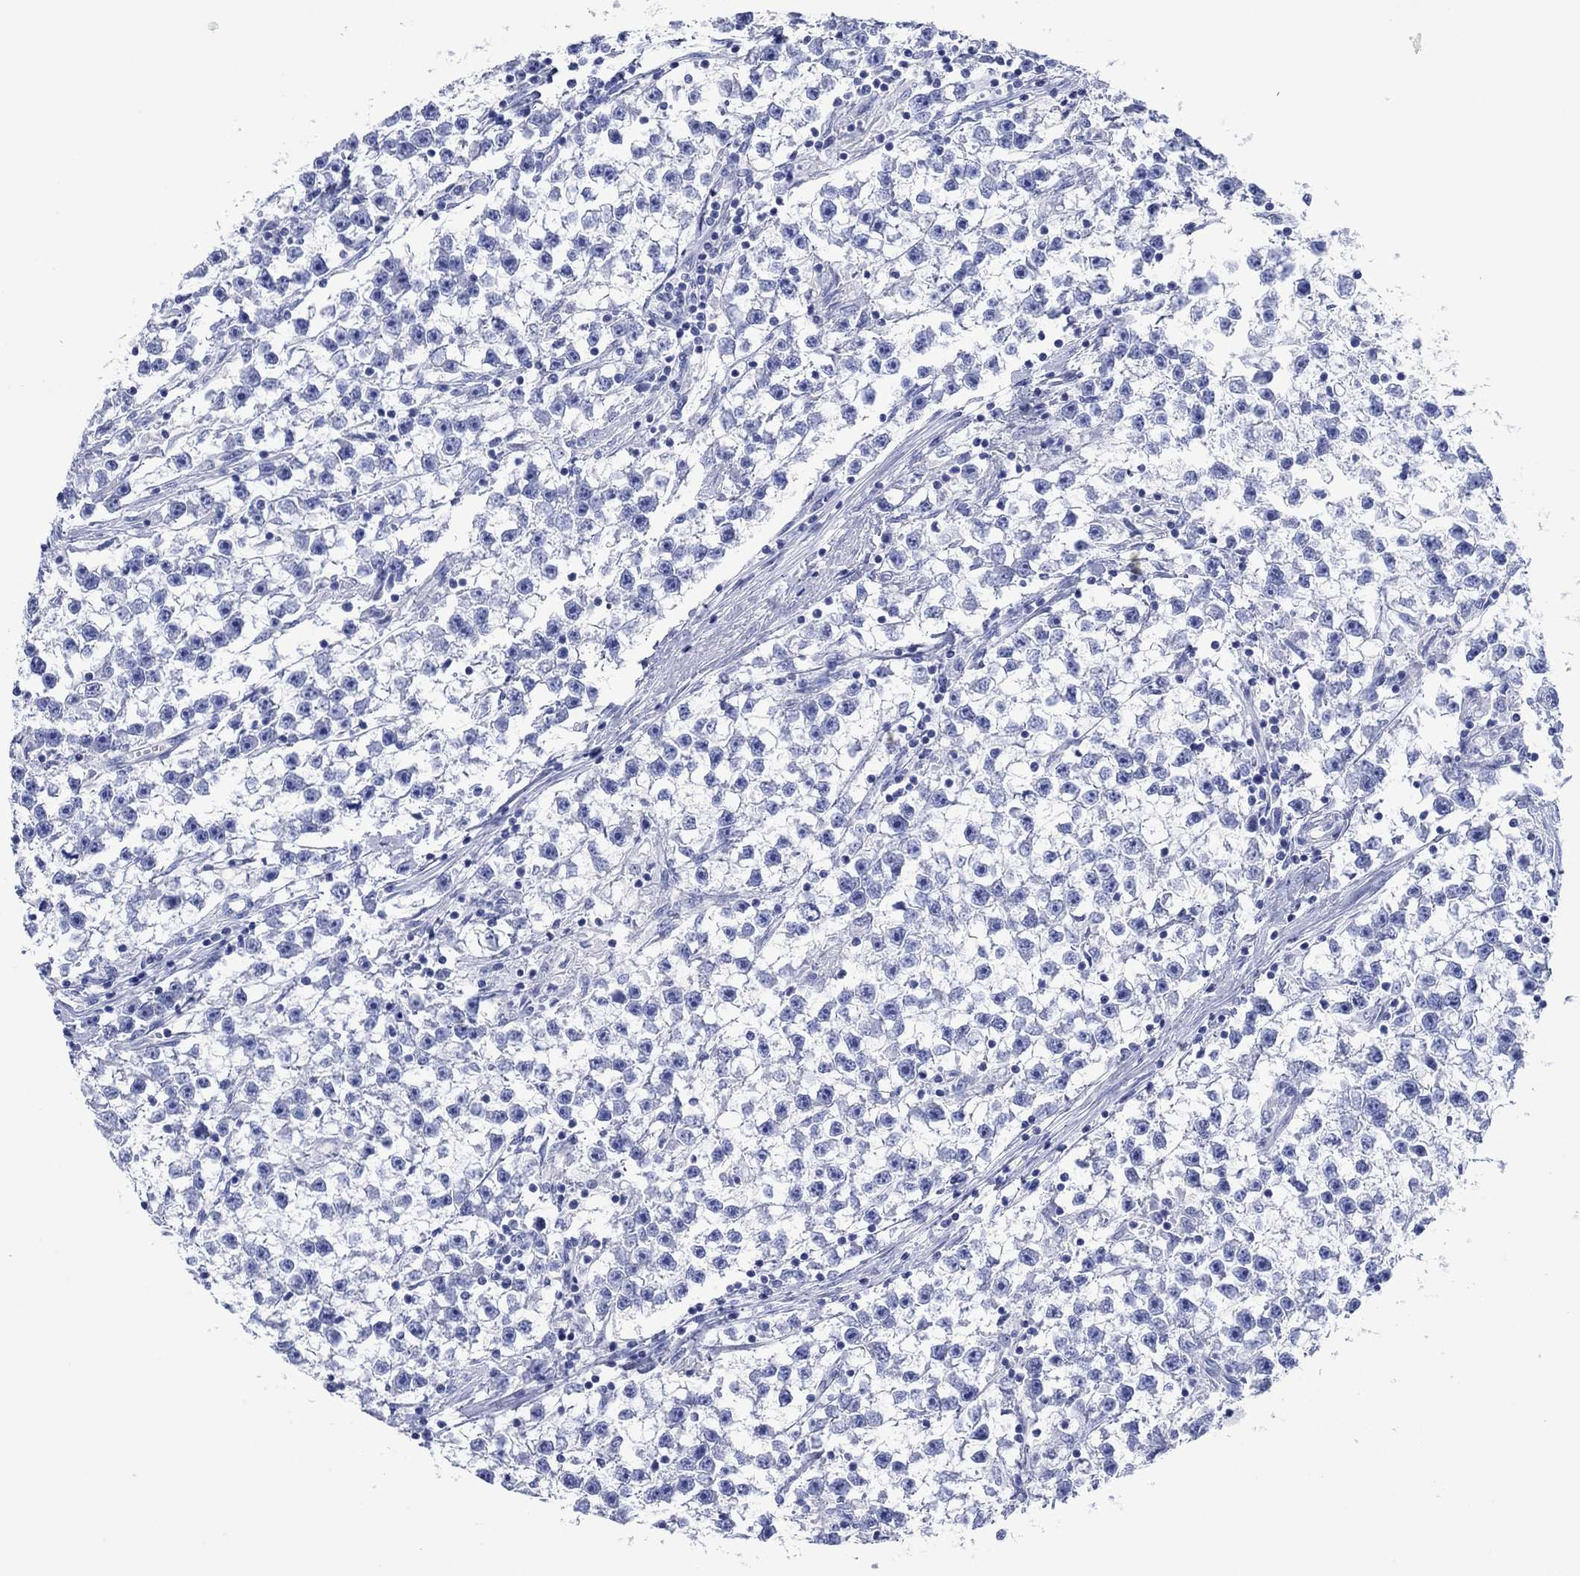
{"staining": {"intensity": "negative", "quantity": "none", "location": "none"}, "tissue": "testis cancer", "cell_type": "Tumor cells", "image_type": "cancer", "snomed": [{"axis": "morphology", "description": "Seminoma, NOS"}, {"axis": "topography", "description": "Testis"}], "caption": "This is an IHC image of seminoma (testis). There is no staining in tumor cells.", "gene": "HCRT", "patient": {"sex": "male", "age": 59}}